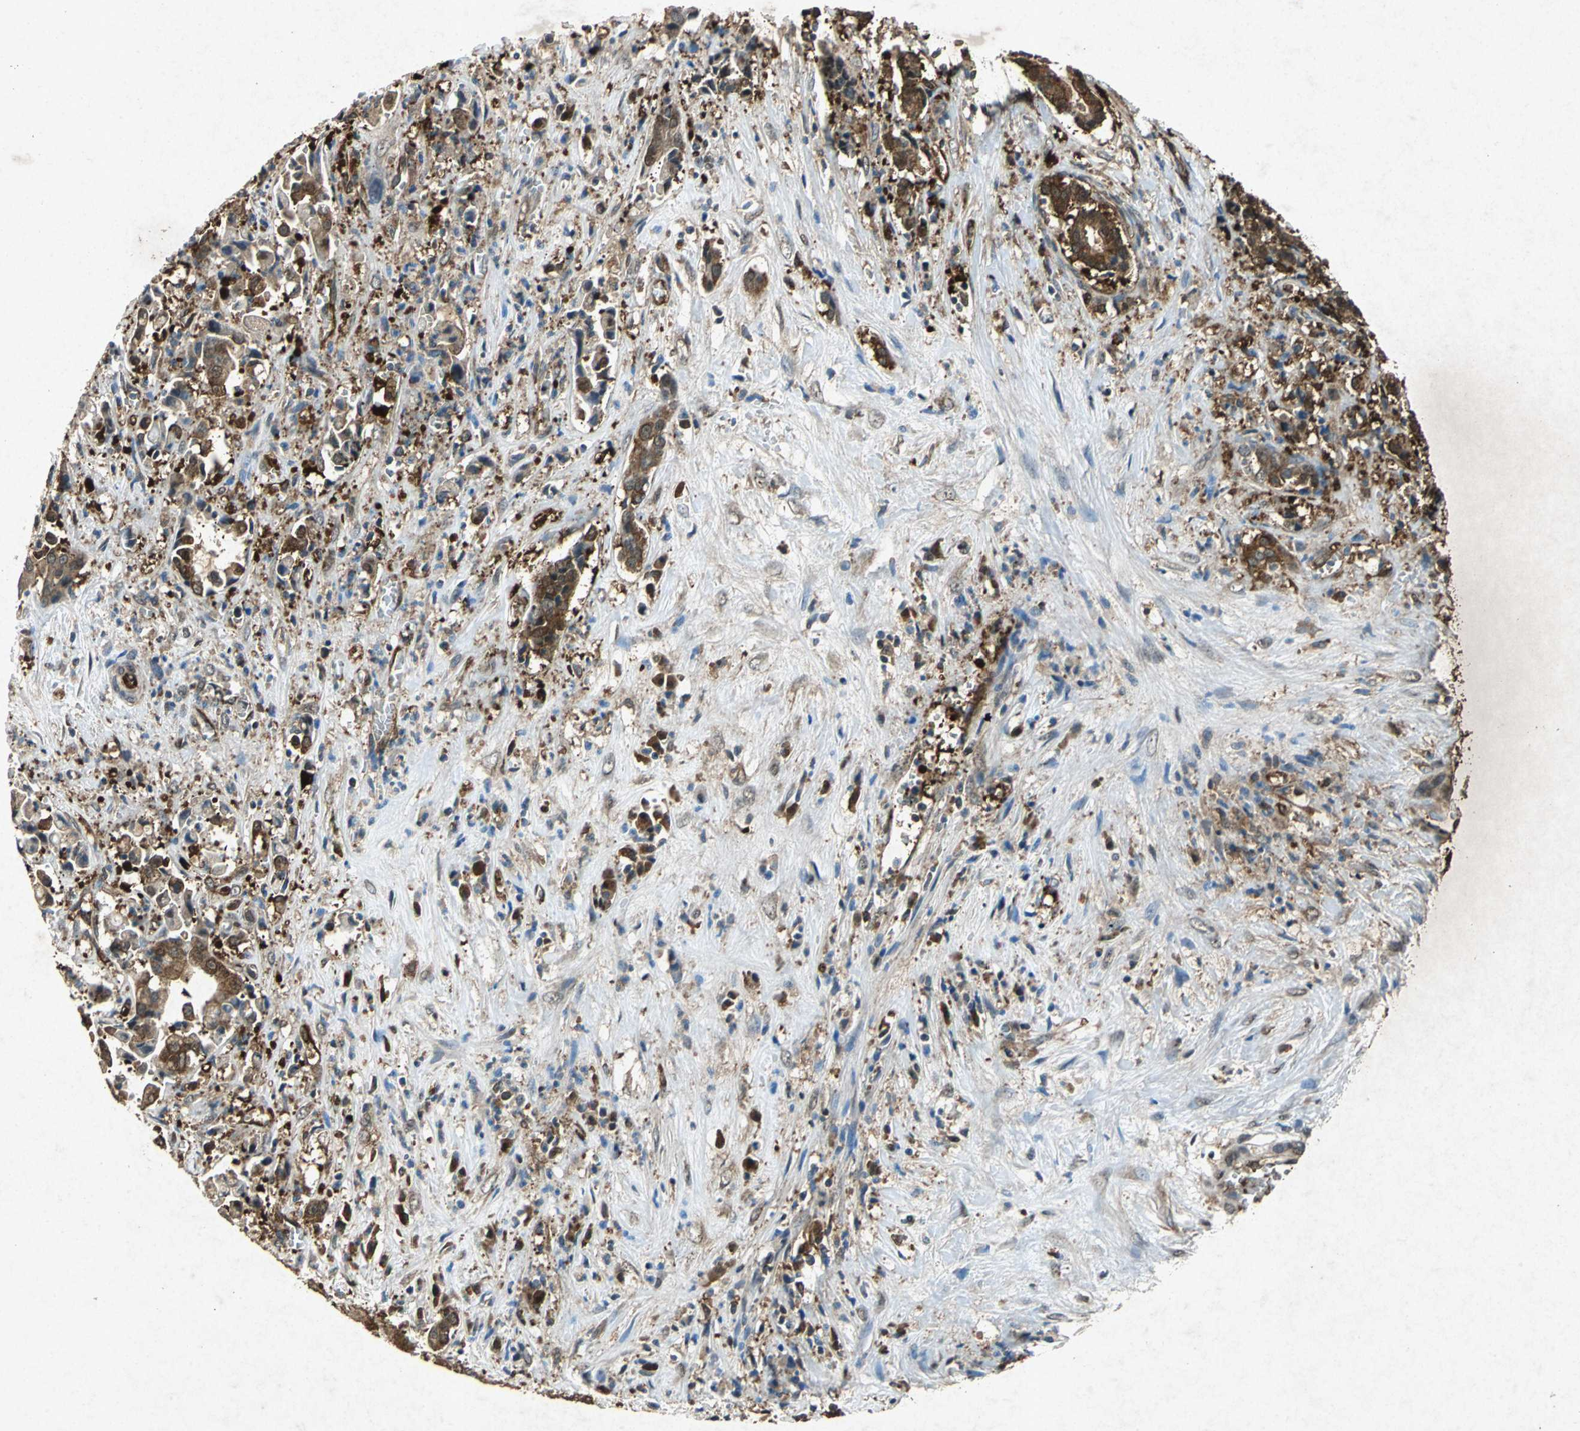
{"staining": {"intensity": "strong", "quantity": ">75%", "location": "cytoplasmic/membranous"}, "tissue": "liver cancer", "cell_type": "Tumor cells", "image_type": "cancer", "snomed": [{"axis": "morphology", "description": "Cholangiocarcinoma"}, {"axis": "topography", "description": "Liver"}], "caption": "Immunohistochemical staining of cholangiocarcinoma (liver) demonstrates high levels of strong cytoplasmic/membranous protein expression in about >75% of tumor cells.", "gene": "HSP90AB1", "patient": {"sex": "male", "age": 57}}